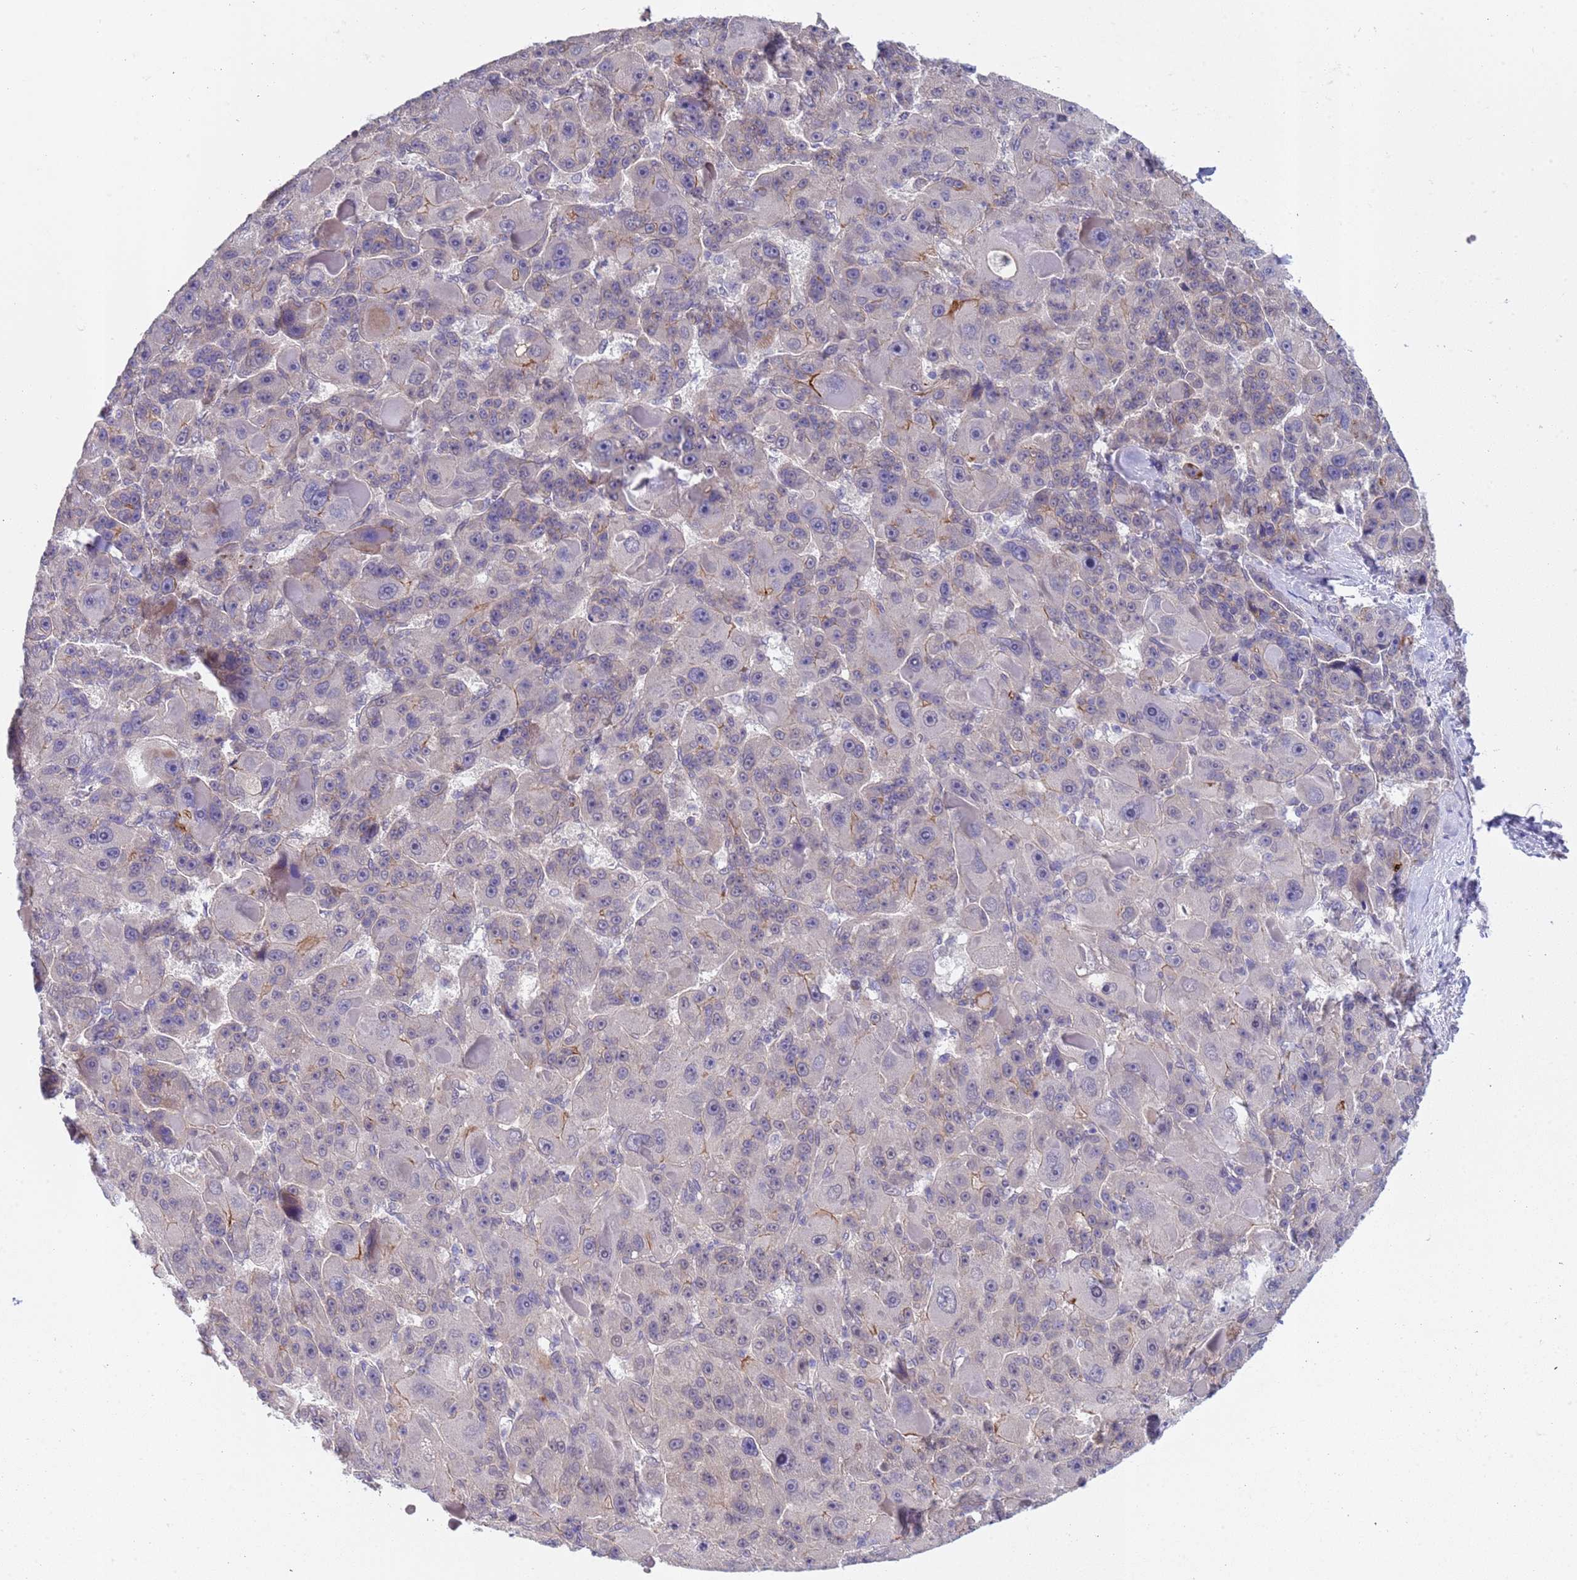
{"staining": {"intensity": "weak", "quantity": "<25%", "location": "cytoplasmic/membranous"}, "tissue": "liver cancer", "cell_type": "Tumor cells", "image_type": "cancer", "snomed": [{"axis": "morphology", "description": "Carcinoma, Hepatocellular, NOS"}, {"axis": "topography", "description": "Liver"}], "caption": "The image exhibits no significant positivity in tumor cells of liver cancer (hepatocellular carcinoma).", "gene": "TRMT10A", "patient": {"sex": "male", "age": 76}}